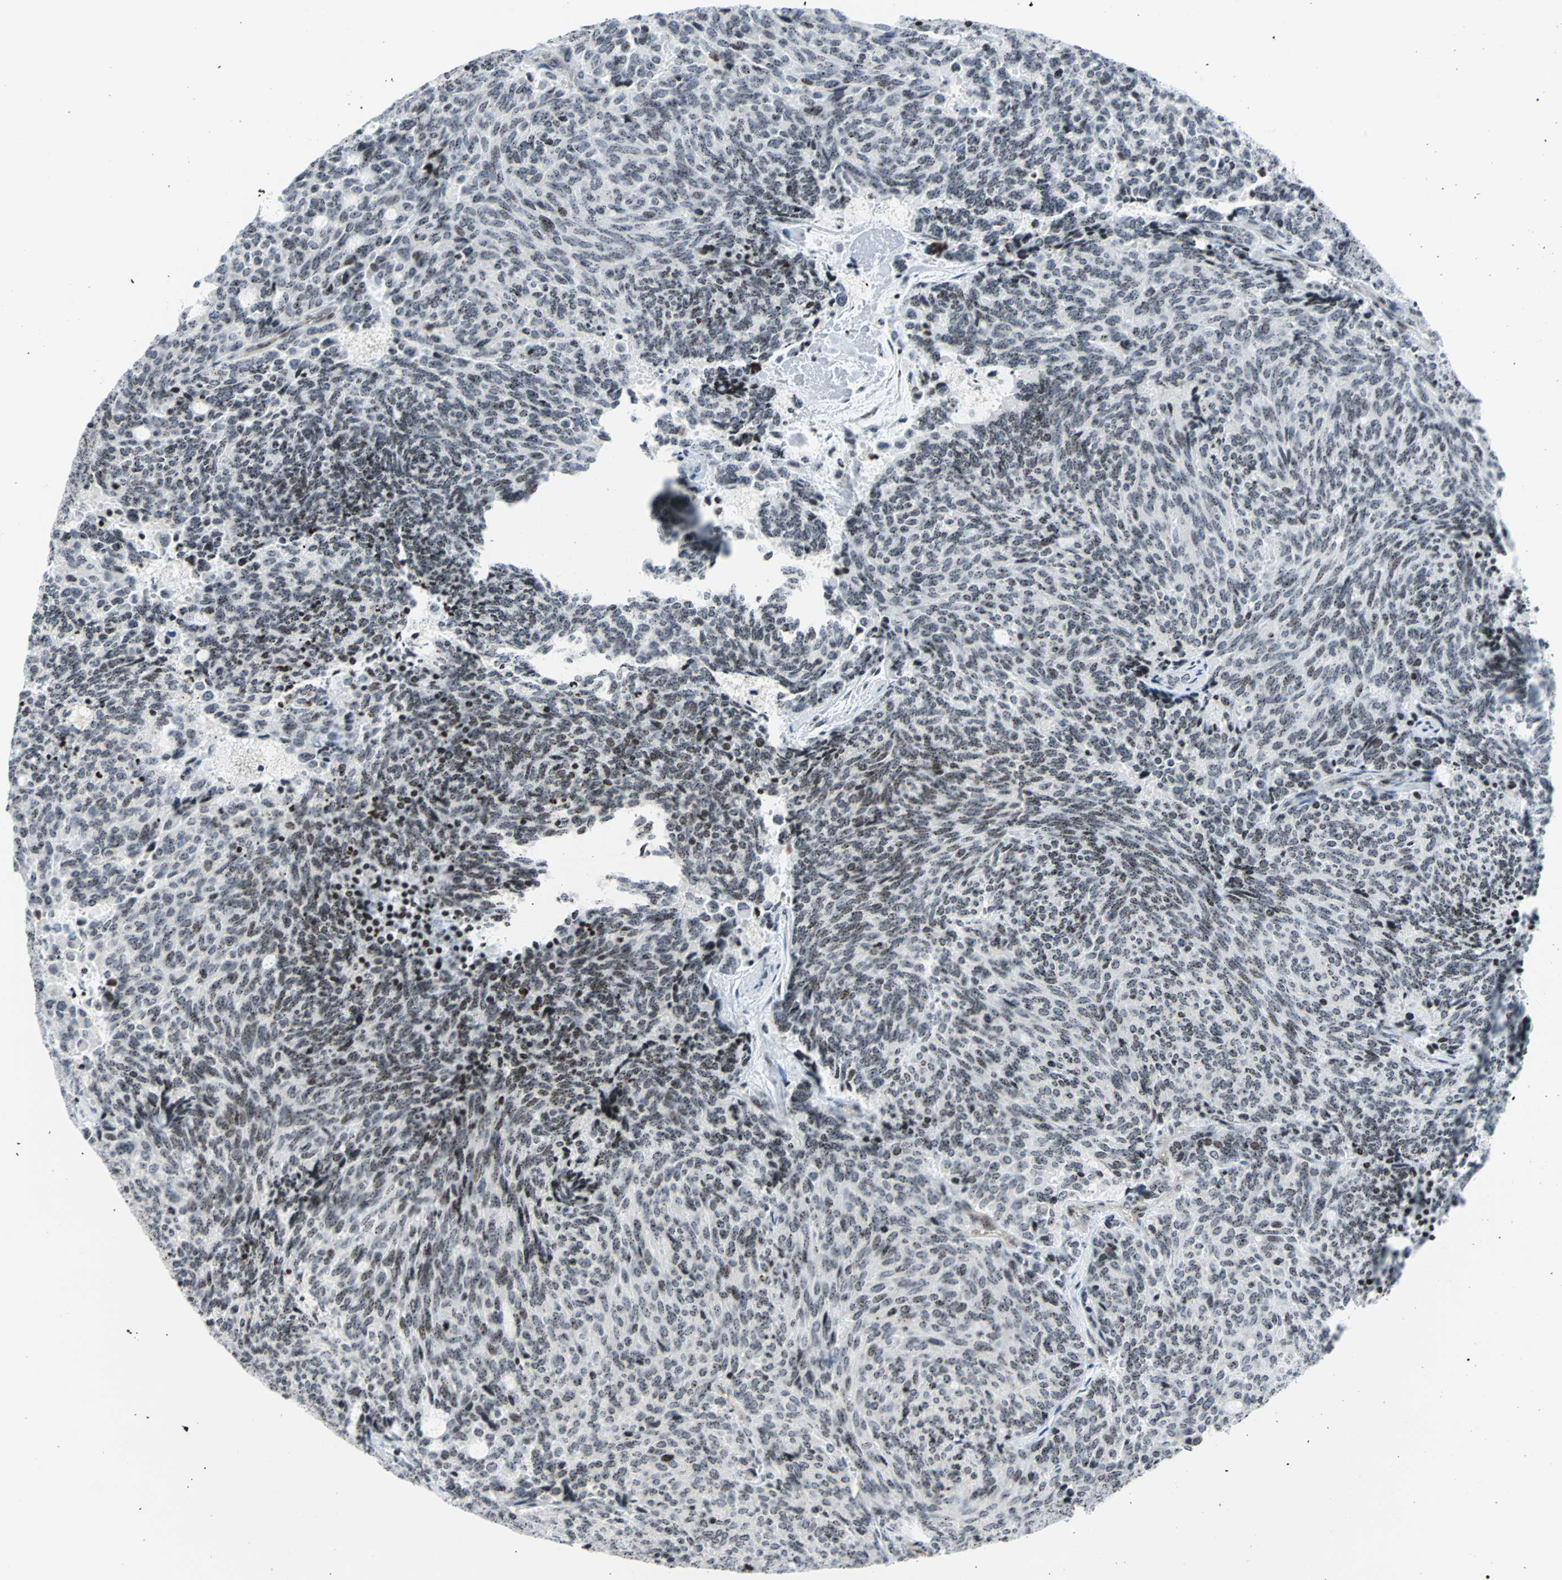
{"staining": {"intensity": "weak", "quantity": ">75%", "location": "nuclear"}, "tissue": "carcinoid", "cell_type": "Tumor cells", "image_type": "cancer", "snomed": [{"axis": "morphology", "description": "Carcinoid, malignant, NOS"}, {"axis": "topography", "description": "Pancreas"}], "caption": "An image of human carcinoid (malignant) stained for a protein displays weak nuclear brown staining in tumor cells.", "gene": "CENPA", "patient": {"sex": "female", "age": 54}}